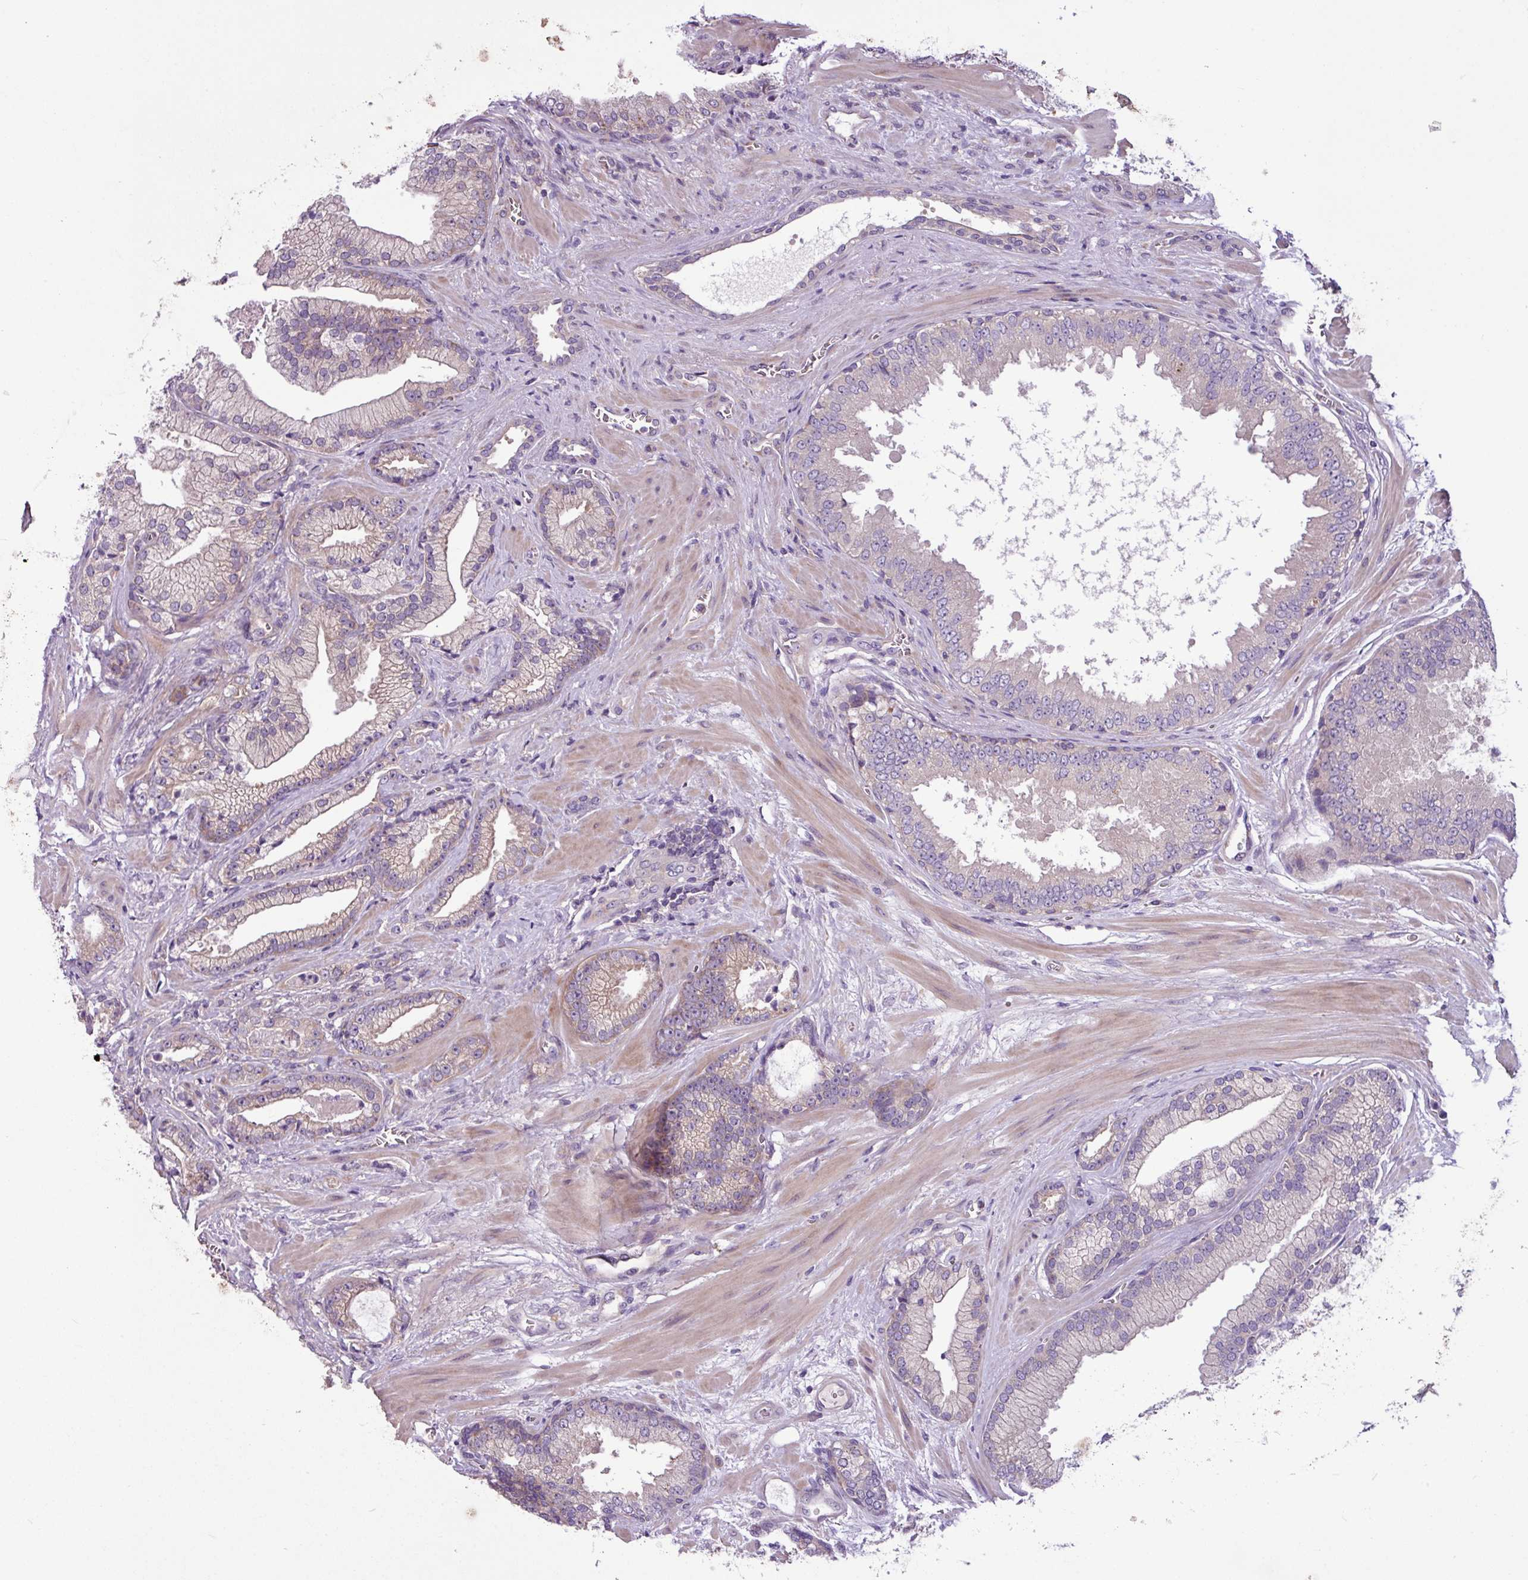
{"staining": {"intensity": "negative", "quantity": "none", "location": "none"}, "tissue": "prostate cancer", "cell_type": "Tumor cells", "image_type": "cancer", "snomed": [{"axis": "morphology", "description": "Adenocarcinoma, High grade"}, {"axis": "topography", "description": "Prostate"}], "caption": "High power microscopy photomicrograph of an immunohistochemistry (IHC) photomicrograph of prostate cancer (adenocarcinoma (high-grade)), revealing no significant staining in tumor cells. The staining was performed using DAB (3,3'-diaminobenzidine) to visualize the protein expression in brown, while the nuclei were stained in blue with hematoxylin (Magnification: 20x).", "gene": "MROH2A", "patient": {"sex": "male", "age": 68}}